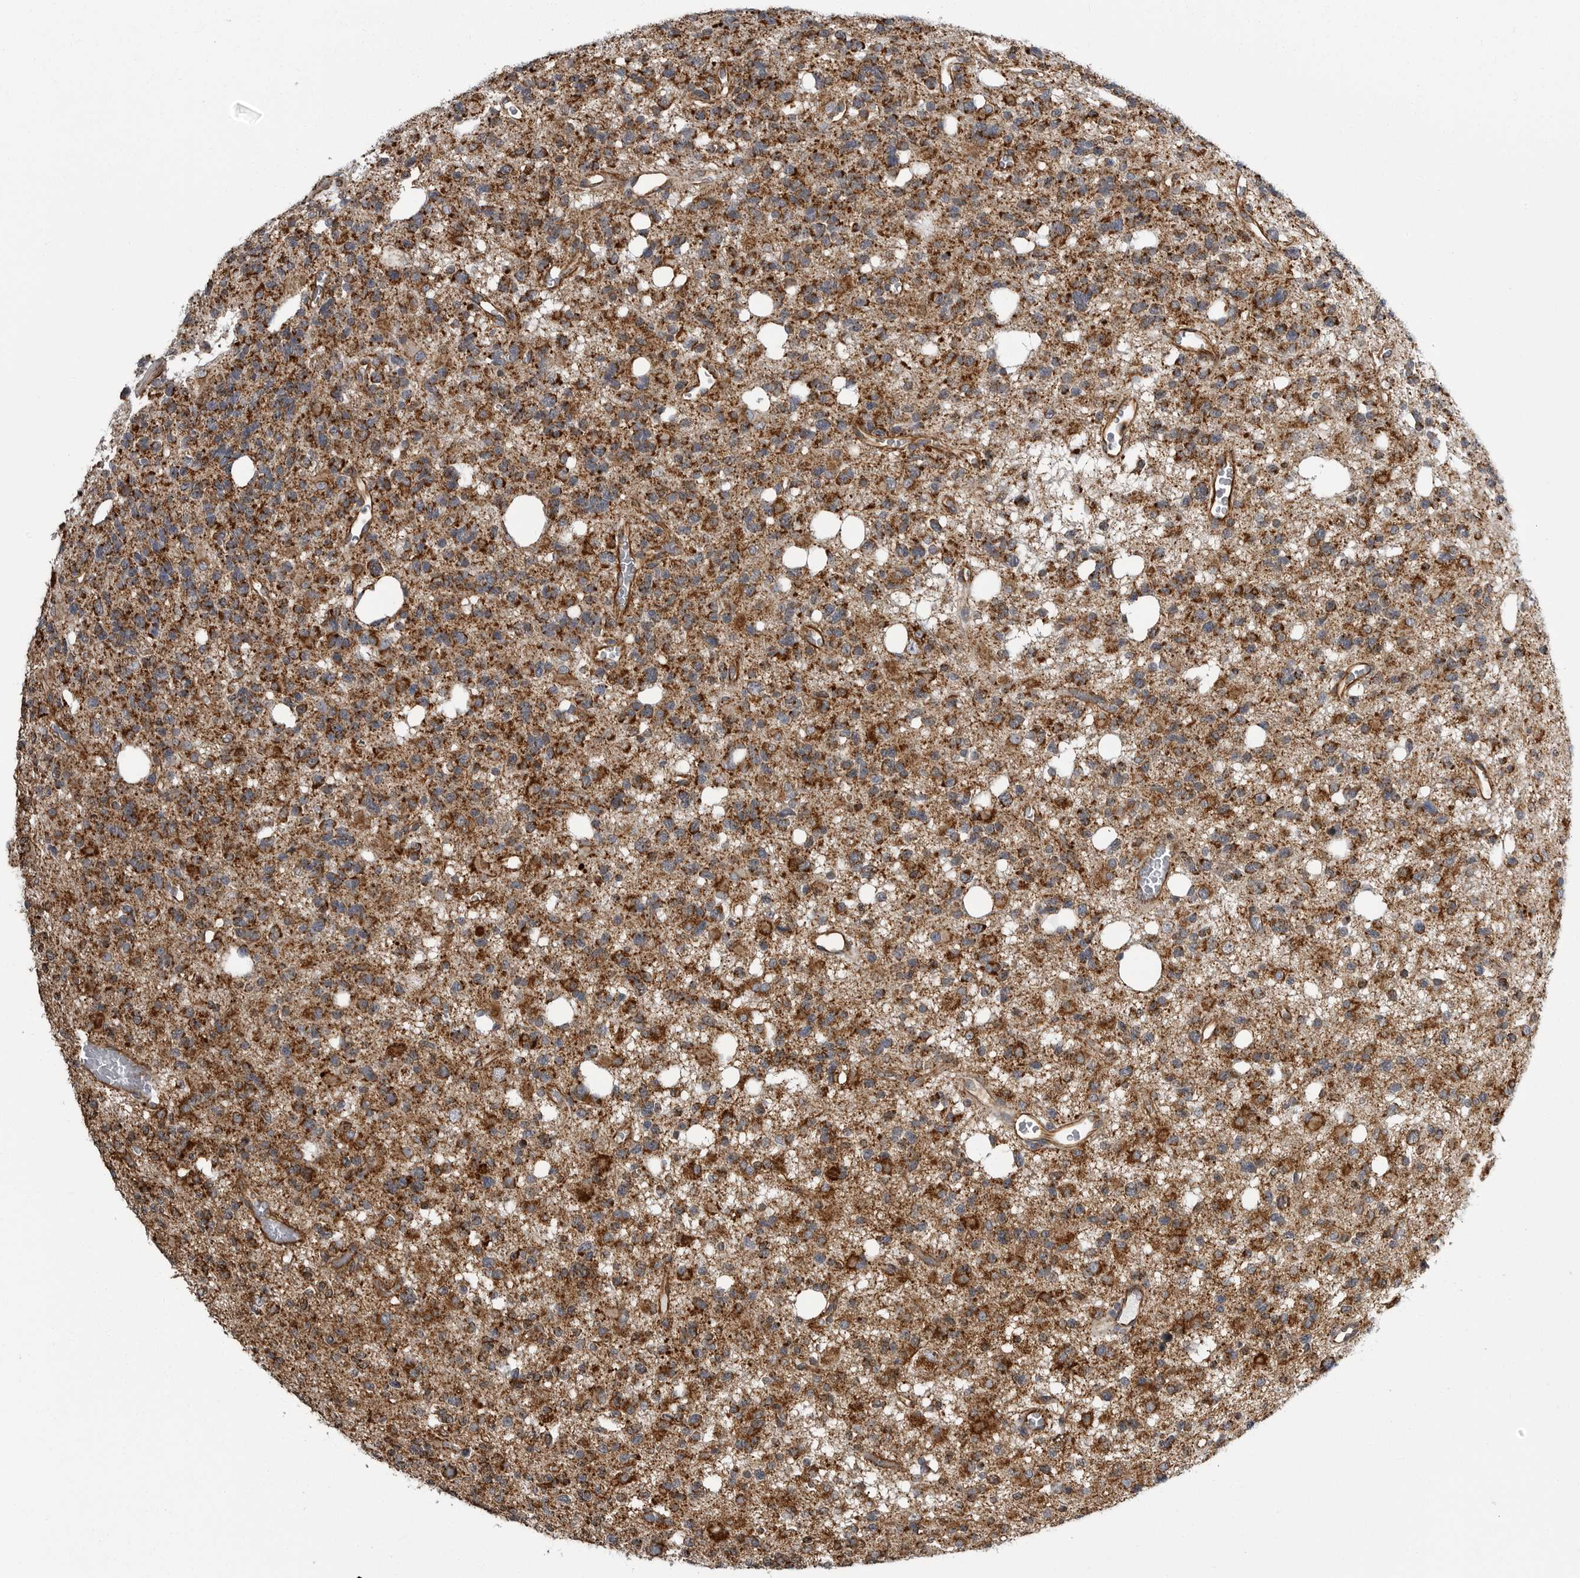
{"staining": {"intensity": "strong", "quantity": "25%-75%", "location": "cytoplasmic/membranous"}, "tissue": "glioma", "cell_type": "Tumor cells", "image_type": "cancer", "snomed": [{"axis": "morphology", "description": "Glioma, malignant, High grade"}, {"axis": "topography", "description": "Brain"}], "caption": "Protein expression analysis of human malignant glioma (high-grade) reveals strong cytoplasmic/membranous staining in approximately 25%-75% of tumor cells. The protein of interest is stained brown, and the nuclei are stained in blue (DAB (3,3'-diaminobenzidine) IHC with brightfield microscopy, high magnification).", "gene": "FH", "patient": {"sex": "female", "age": 62}}